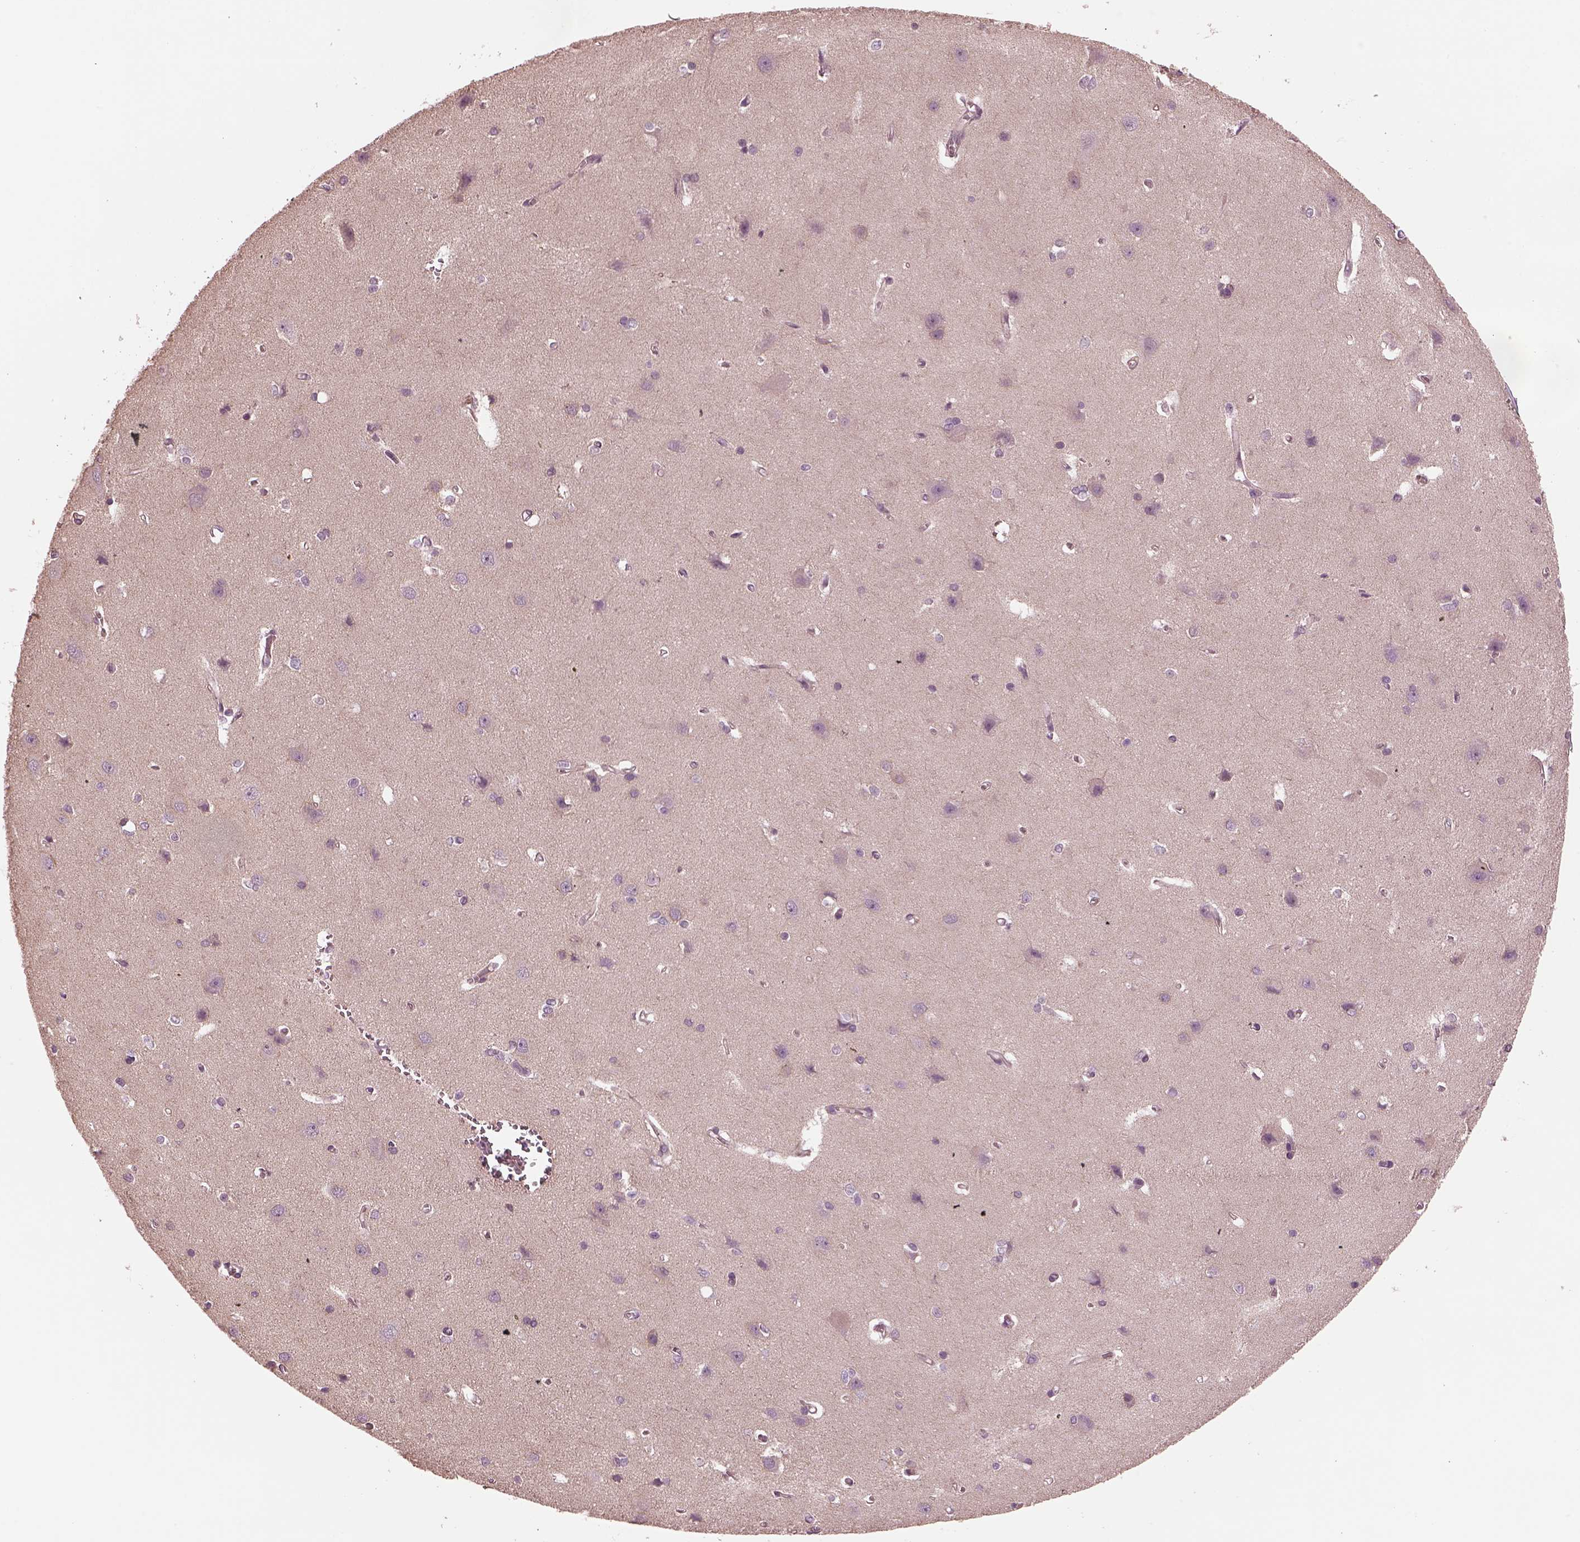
{"staining": {"intensity": "negative", "quantity": "none", "location": "none"}, "tissue": "cerebral cortex", "cell_type": "Endothelial cells", "image_type": "normal", "snomed": [{"axis": "morphology", "description": "Normal tissue, NOS"}, {"axis": "topography", "description": "Cerebral cortex"}], "caption": "An image of cerebral cortex stained for a protein displays no brown staining in endothelial cells.", "gene": "ODAD1", "patient": {"sex": "male", "age": 37}}